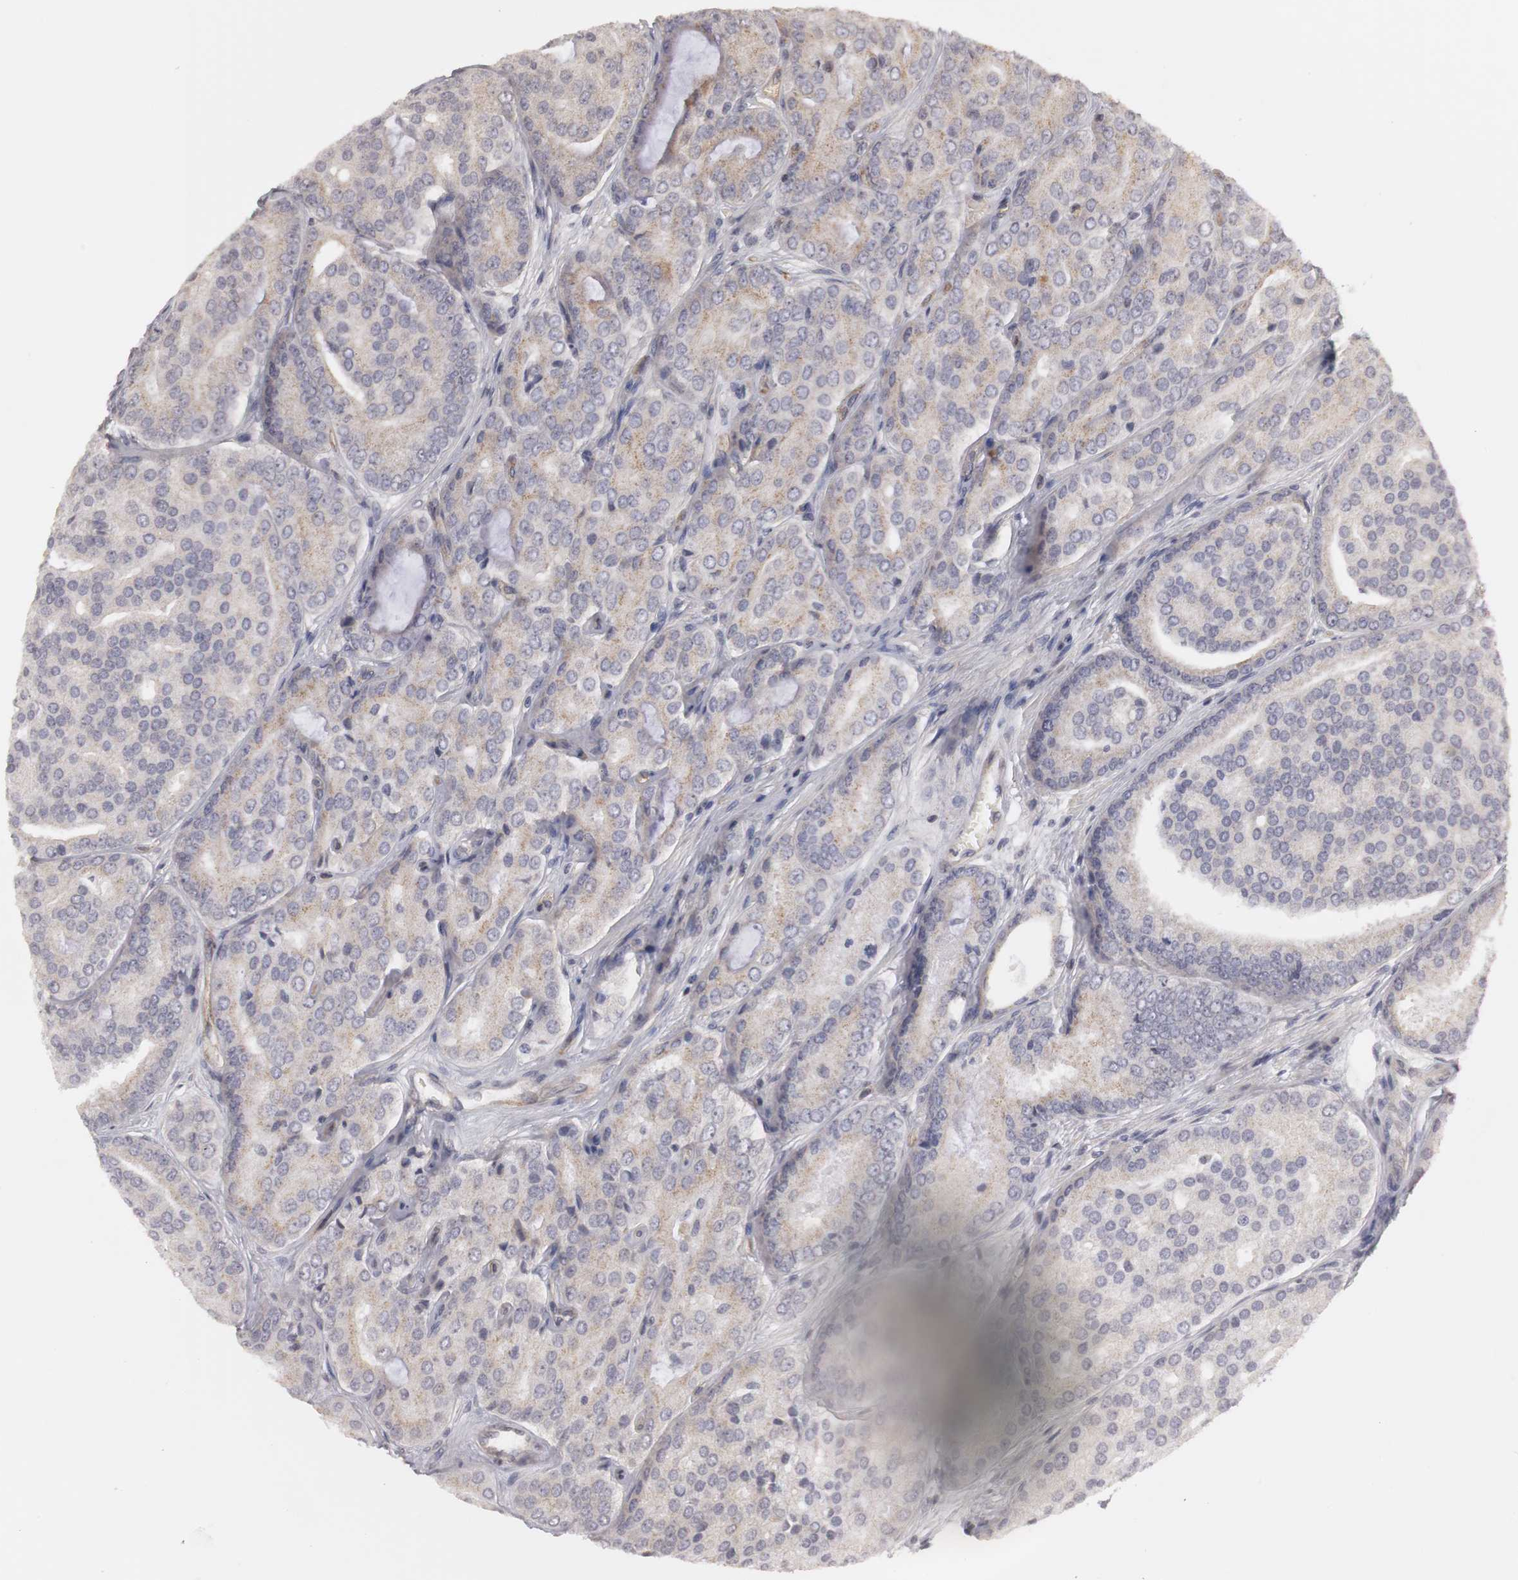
{"staining": {"intensity": "weak", "quantity": "25%-75%", "location": "cytoplasmic/membranous"}, "tissue": "prostate cancer", "cell_type": "Tumor cells", "image_type": "cancer", "snomed": [{"axis": "morphology", "description": "Adenocarcinoma, High grade"}, {"axis": "topography", "description": "Prostate"}], "caption": "Immunohistochemical staining of adenocarcinoma (high-grade) (prostate) reveals low levels of weak cytoplasmic/membranous positivity in approximately 25%-75% of tumor cells. (DAB (3,3'-diaminobenzidine) = brown stain, brightfield microscopy at high magnification).", "gene": "PLEKHA1", "patient": {"sex": "male", "age": 64}}